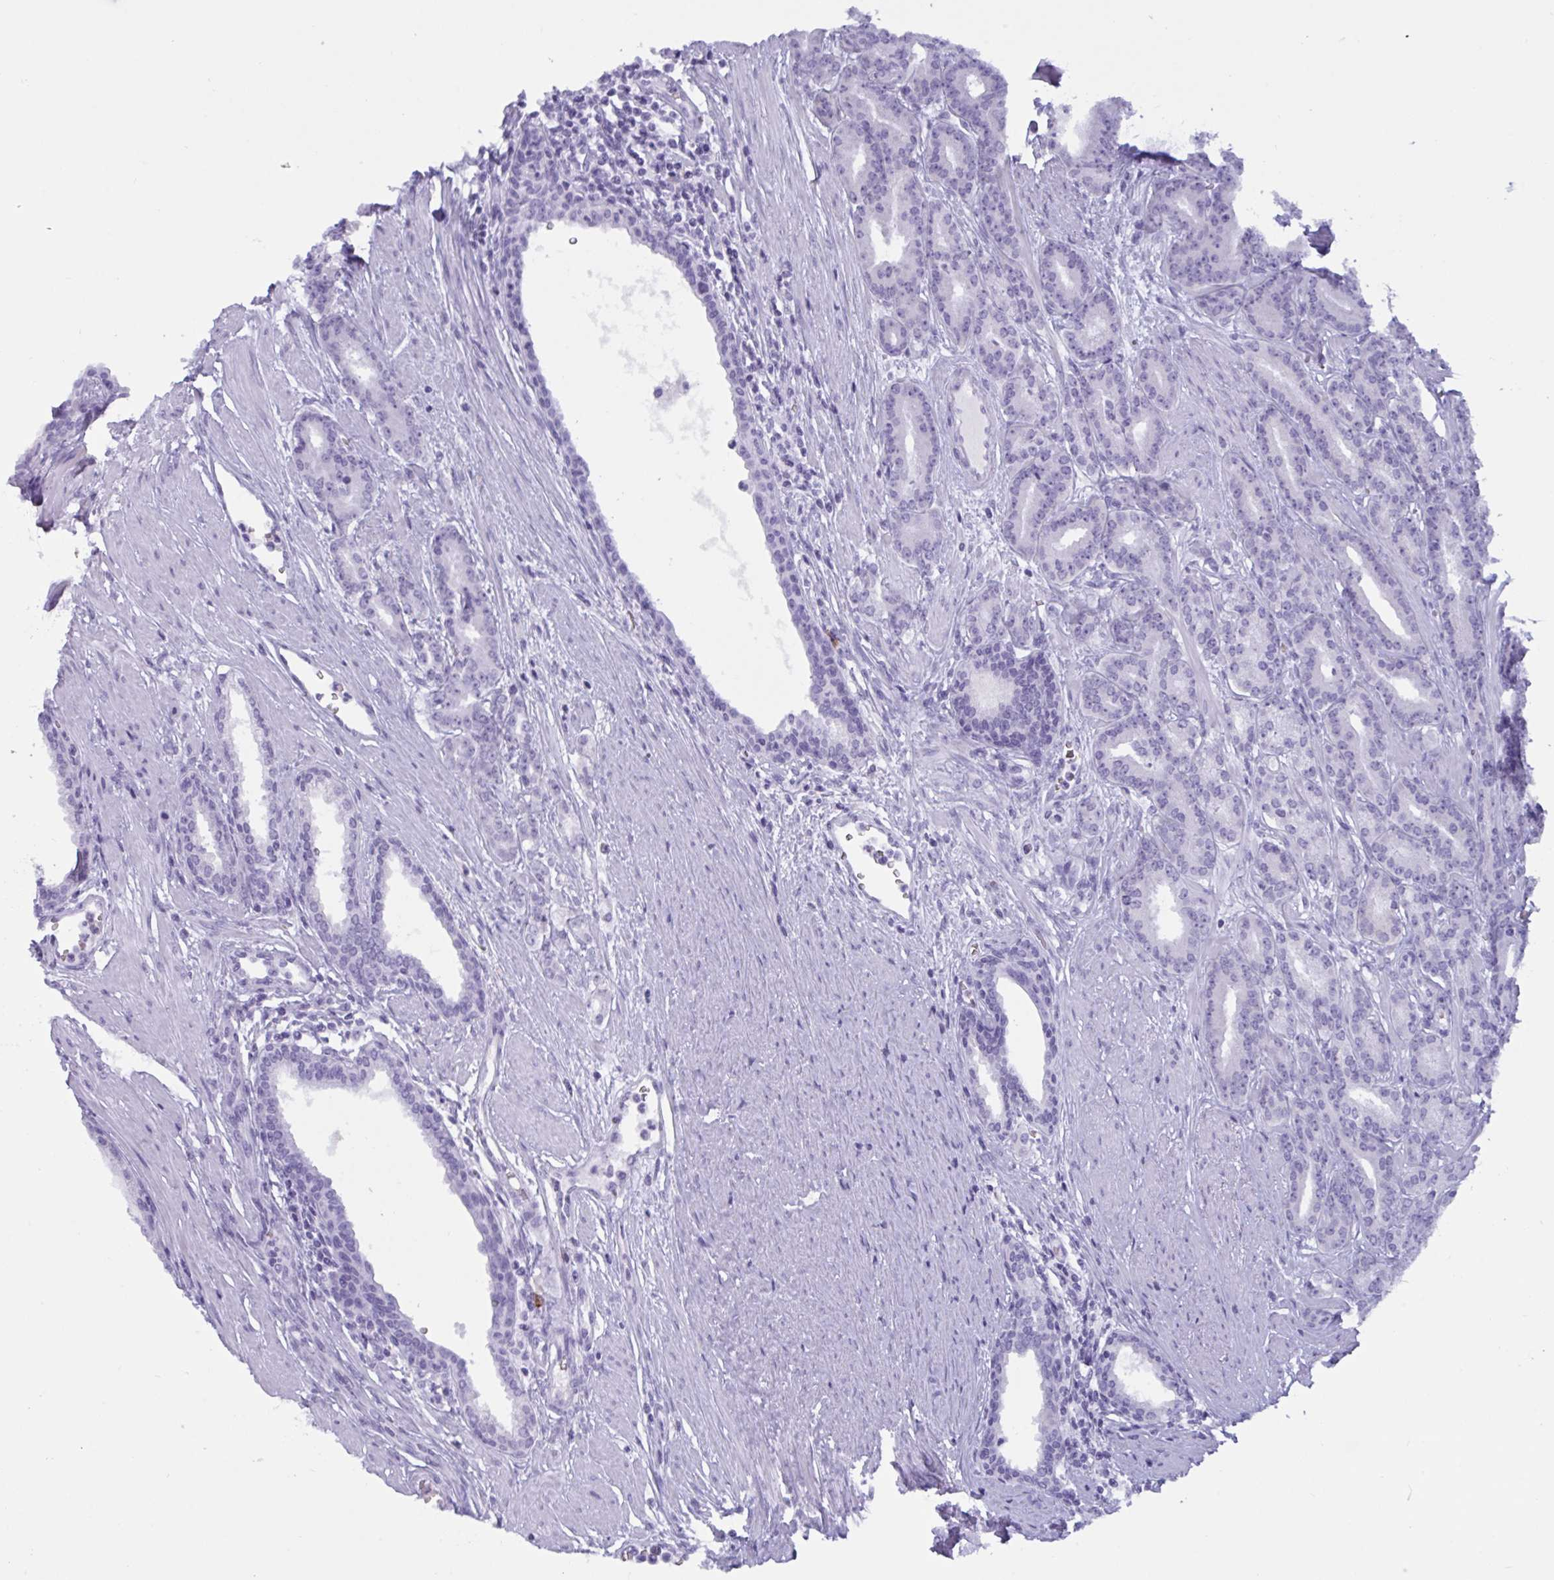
{"staining": {"intensity": "negative", "quantity": "none", "location": "none"}, "tissue": "prostate cancer", "cell_type": "Tumor cells", "image_type": "cancer", "snomed": [{"axis": "morphology", "description": "Adenocarcinoma, High grade"}, {"axis": "topography", "description": "Prostate"}], "caption": "The image shows no significant staining in tumor cells of prostate high-grade adenocarcinoma. The staining is performed using DAB (3,3'-diaminobenzidine) brown chromogen with nuclei counter-stained in using hematoxylin.", "gene": "SLC2A1", "patient": {"sex": "male", "age": 60}}